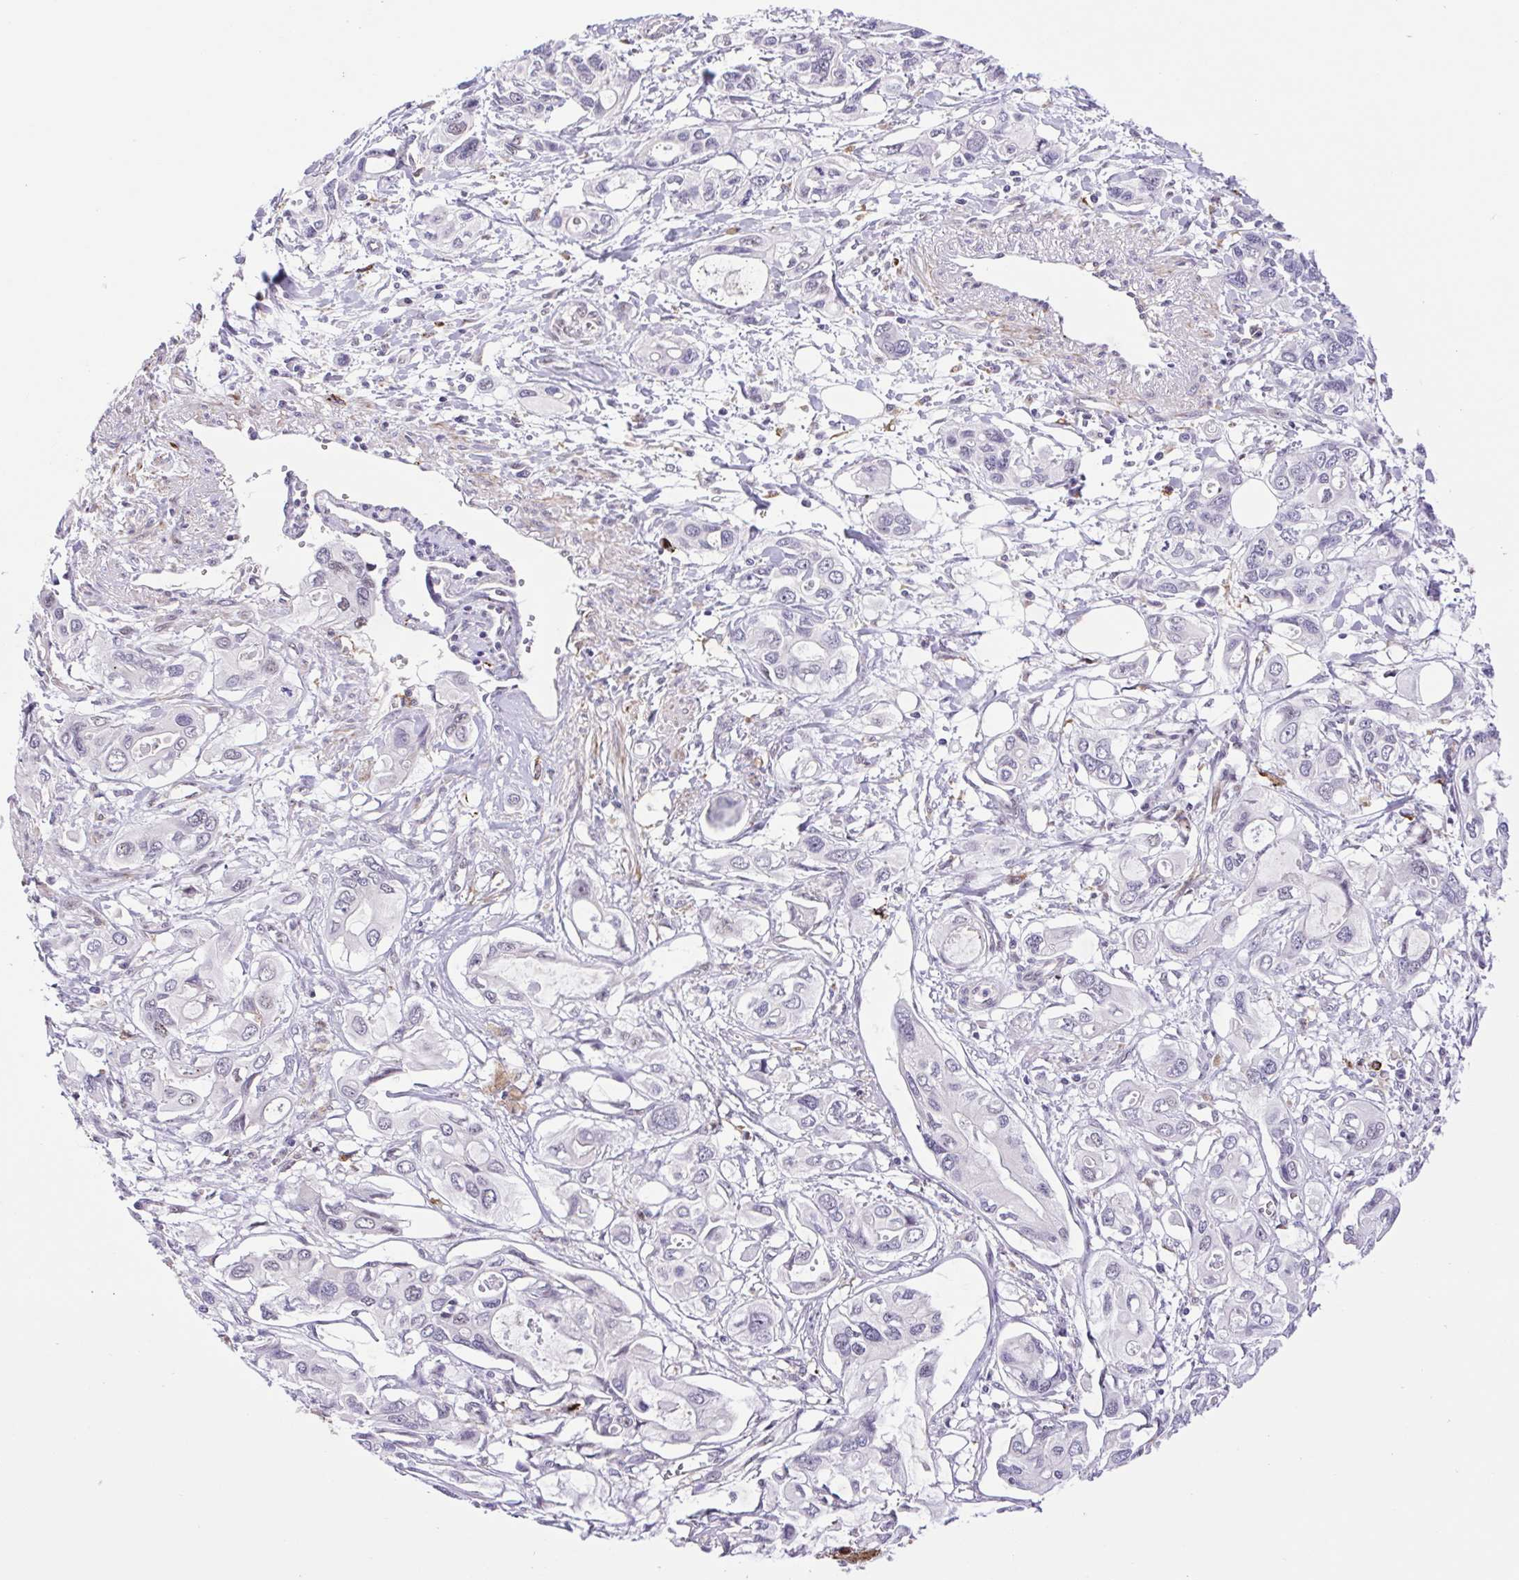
{"staining": {"intensity": "negative", "quantity": "none", "location": "none"}, "tissue": "pancreatic cancer", "cell_type": "Tumor cells", "image_type": "cancer", "snomed": [{"axis": "morphology", "description": "Adenocarcinoma, NOS"}, {"axis": "topography", "description": "Pancreas"}], "caption": "Protein analysis of adenocarcinoma (pancreatic) demonstrates no significant expression in tumor cells. (Immunohistochemistry, brightfield microscopy, high magnification).", "gene": "ERG", "patient": {"sex": "male", "age": 60}}